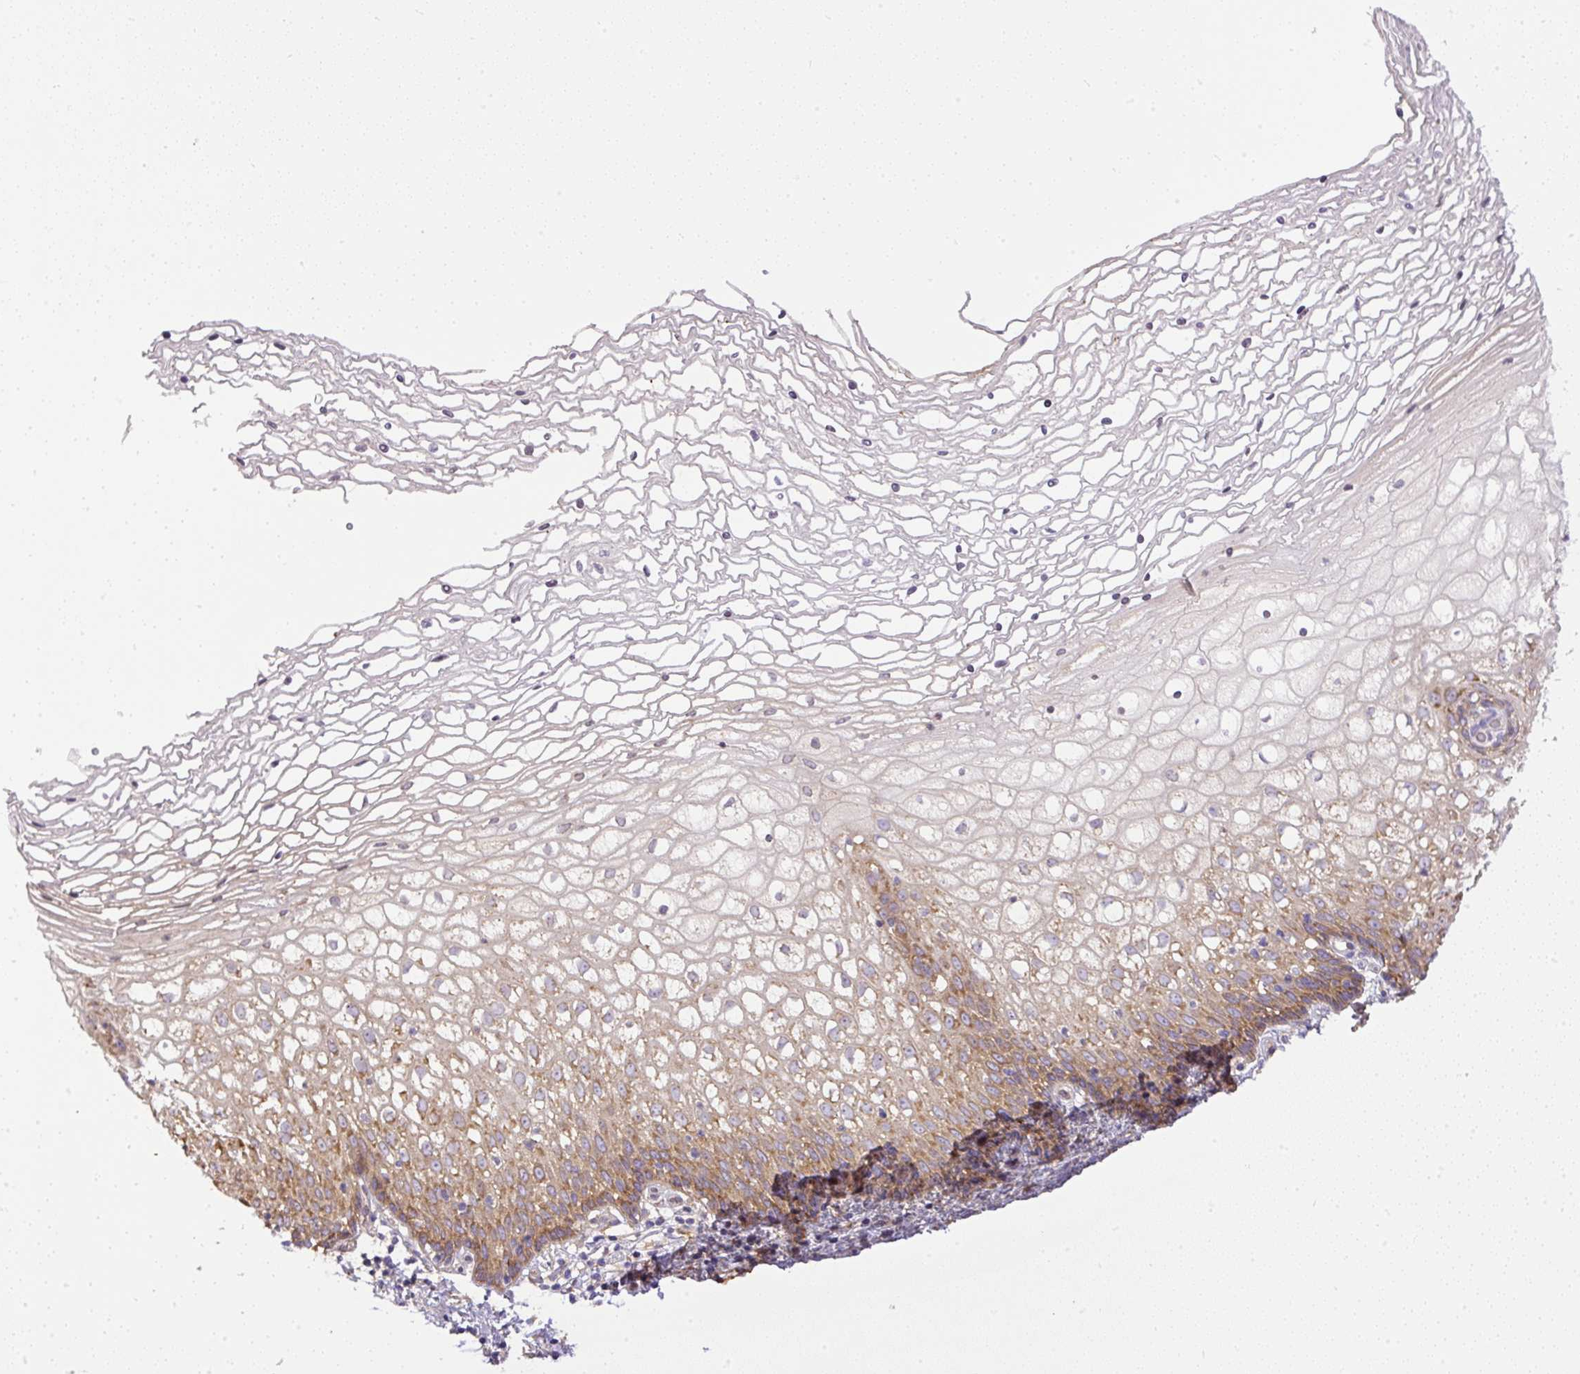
{"staining": {"intensity": "weak", "quantity": ">75%", "location": "cytoplasmic/membranous"}, "tissue": "cervix", "cell_type": "Glandular cells", "image_type": "normal", "snomed": [{"axis": "morphology", "description": "Normal tissue, NOS"}, {"axis": "topography", "description": "Cervix"}], "caption": "This histopathology image exhibits unremarkable cervix stained with immunohistochemistry to label a protein in brown. The cytoplasmic/membranous of glandular cells show weak positivity for the protein. Nuclei are counter-stained blue.", "gene": "DAPK1", "patient": {"sex": "female", "age": 36}}